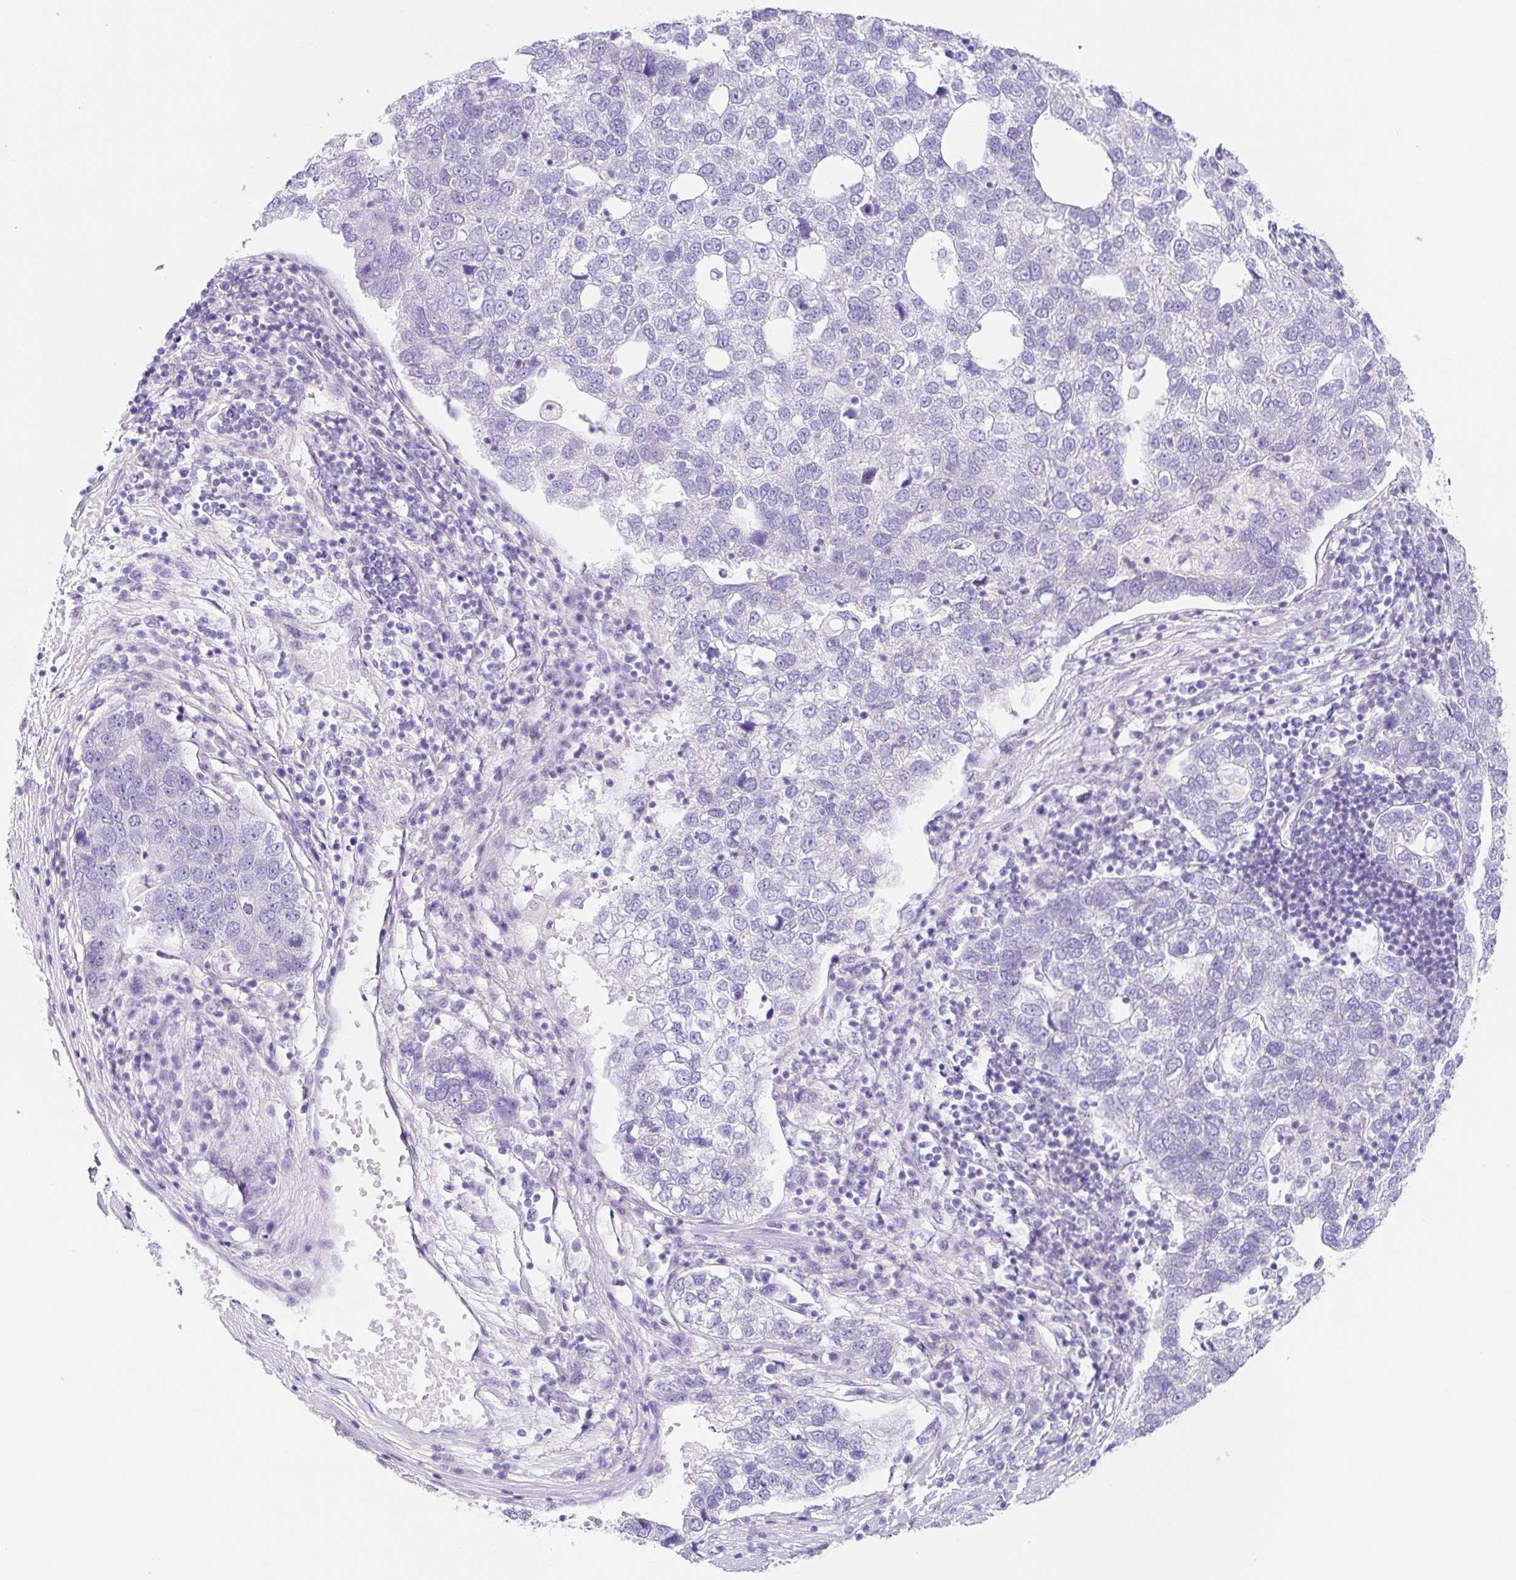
{"staining": {"intensity": "negative", "quantity": "none", "location": "none"}, "tissue": "pancreatic cancer", "cell_type": "Tumor cells", "image_type": "cancer", "snomed": [{"axis": "morphology", "description": "Adenocarcinoma, NOS"}, {"axis": "topography", "description": "Pancreas"}], "caption": "This micrograph is of pancreatic adenocarcinoma stained with immunohistochemistry (IHC) to label a protein in brown with the nuclei are counter-stained blue. There is no expression in tumor cells.", "gene": "DCAF17", "patient": {"sex": "female", "age": 61}}